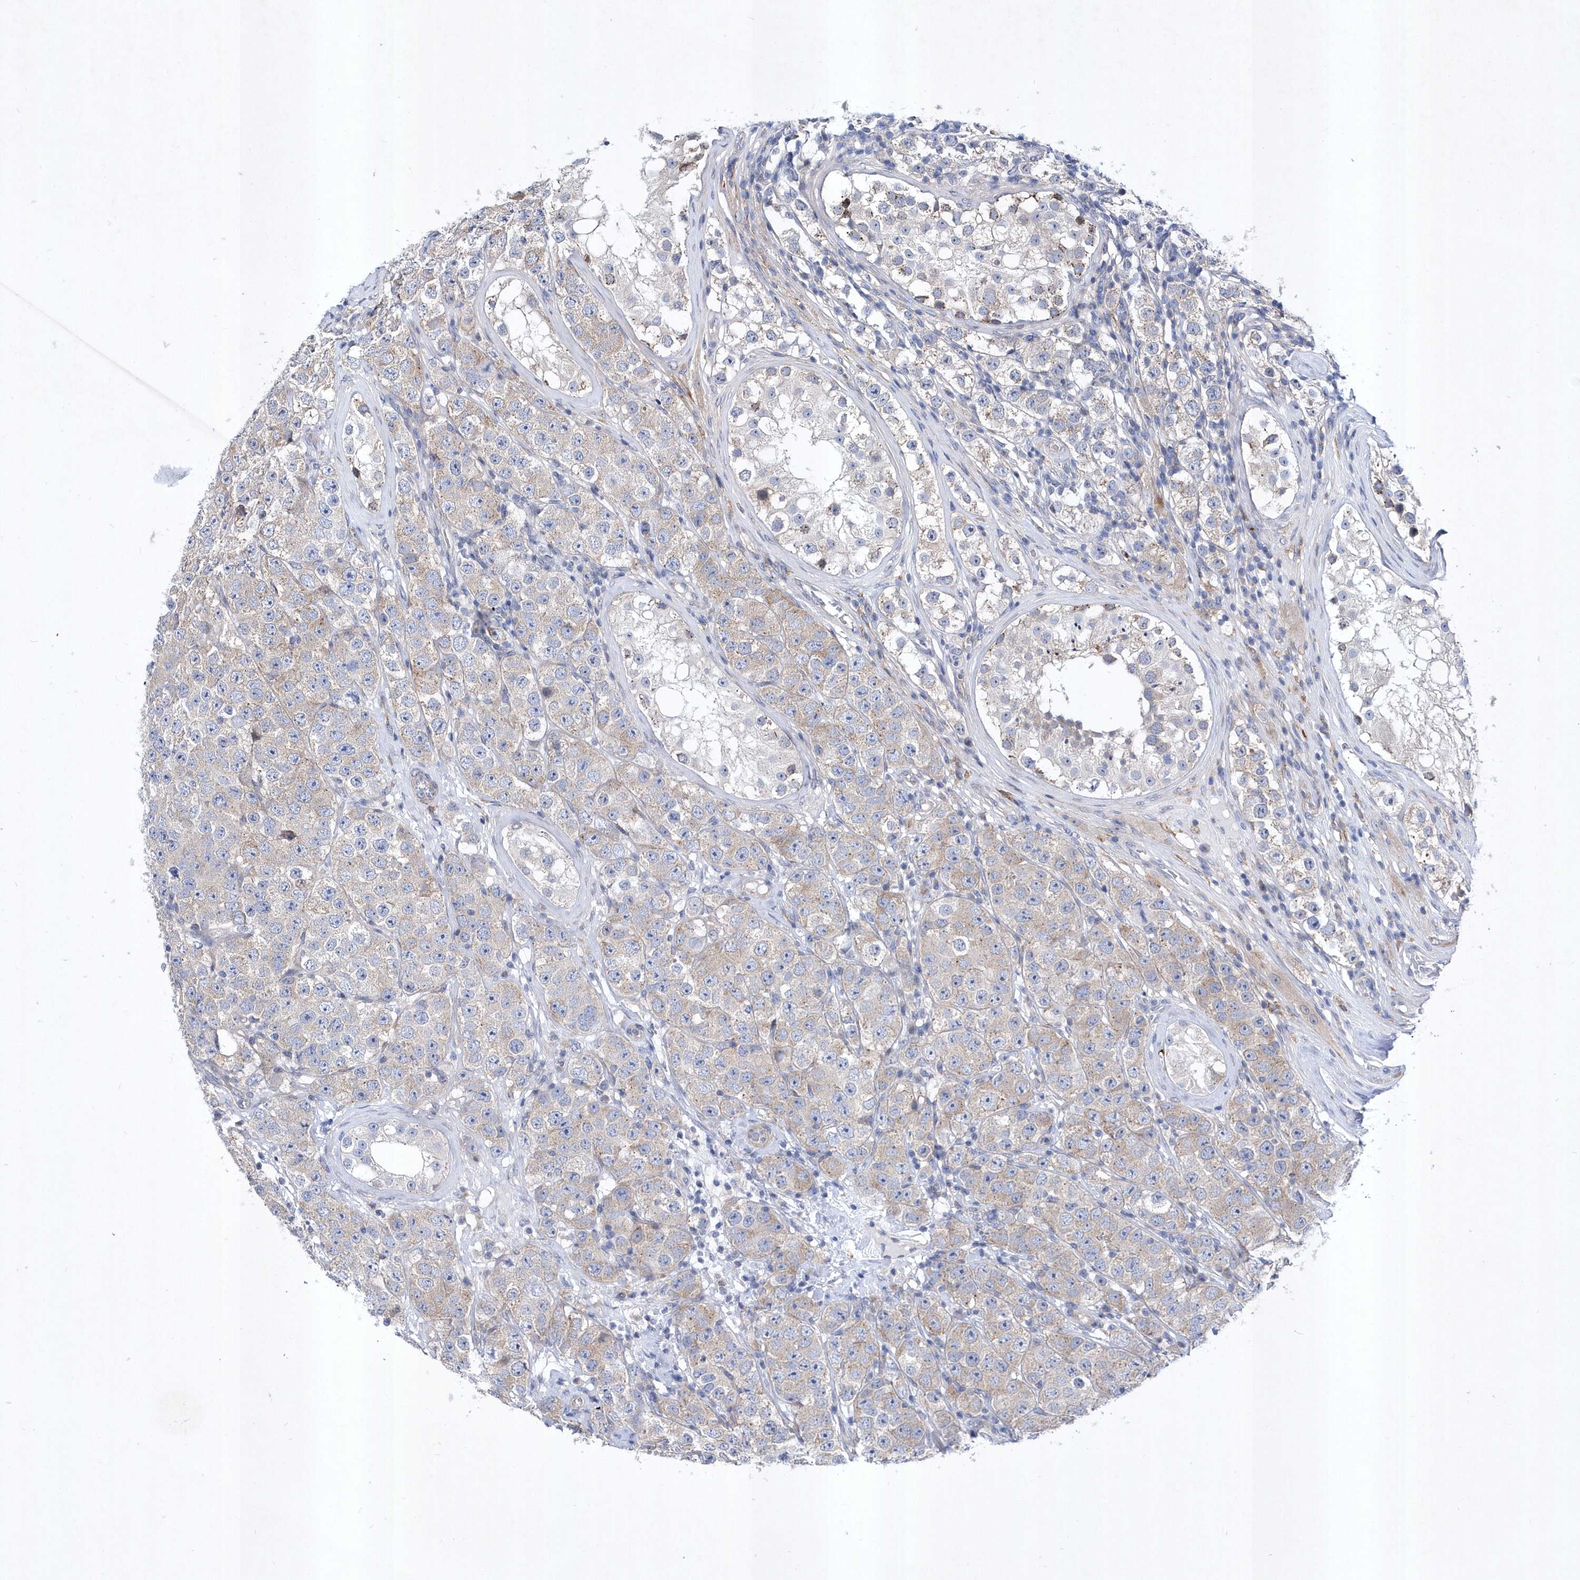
{"staining": {"intensity": "weak", "quantity": "25%-75%", "location": "cytoplasmic/membranous"}, "tissue": "testis cancer", "cell_type": "Tumor cells", "image_type": "cancer", "snomed": [{"axis": "morphology", "description": "Seminoma, NOS"}, {"axis": "topography", "description": "Testis"}], "caption": "Testis cancer (seminoma) stained for a protein (brown) reveals weak cytoplasmic/membranous positive expression in about 25%-75% of tumor cells.", "gene": "LONRF2", "patient": {"sex": "male", "age": 28}}